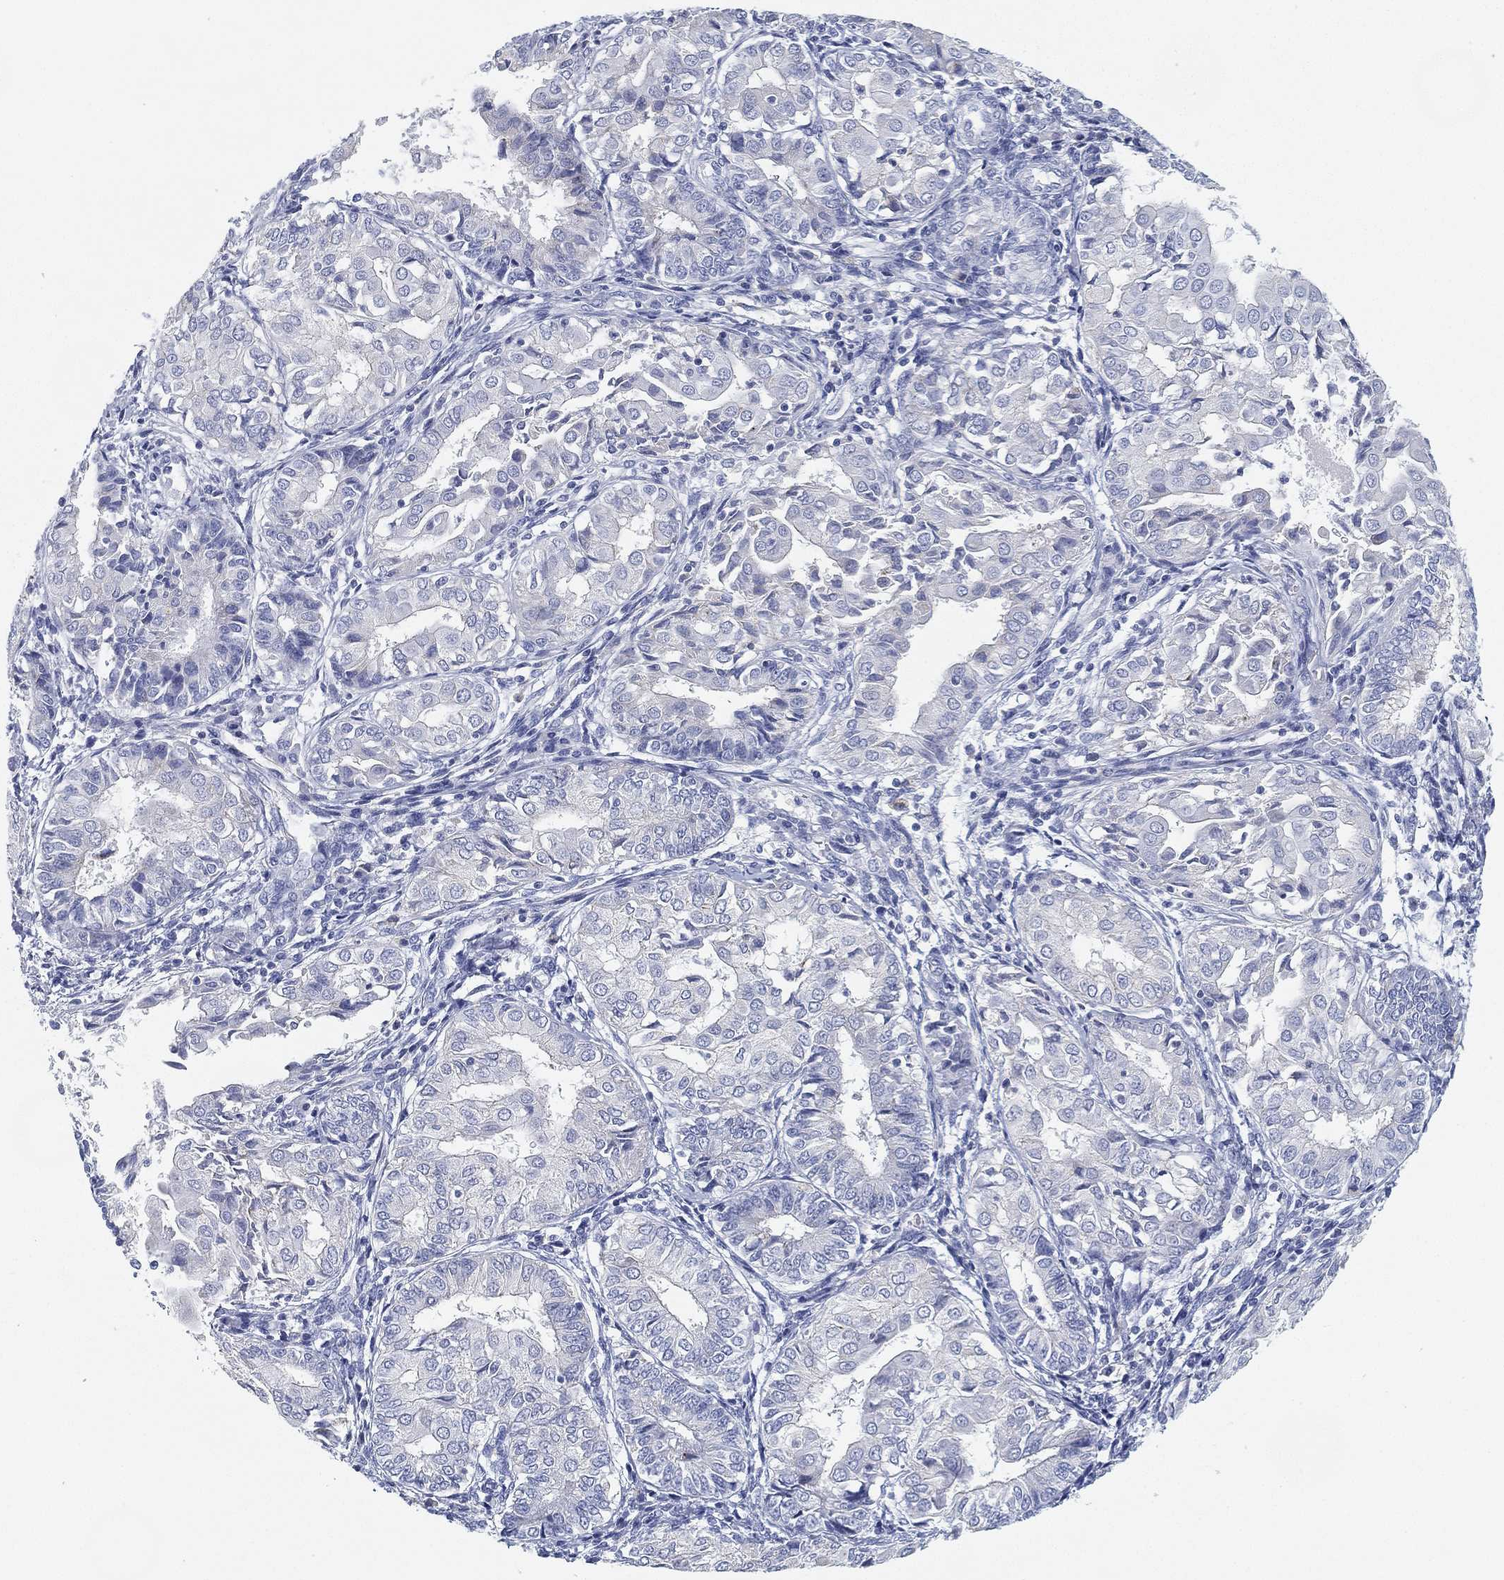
{"staining": {"intensity": "negative", "quantity": "none", "location": "none"}, "tissue": "endometrial cancer", "cell_type": "Tumor cells", "image_type": "cancer", "snomed": [{"axis": "morphology", "description": "Adenocarcinoma, NOS"}, {"axis": "topography", "description": "Endometrium"}], "caption": "There is no significant positivity in tumor cells of endometrial adenocarcinoma. The staining was performed using DAB to visualize the protein expression in brown, while the nuclei were stained in blue with hematoxylin (Magnification: 20x).", "gene": "GPR61", "patient": {"sex": "female", "age": 68}}